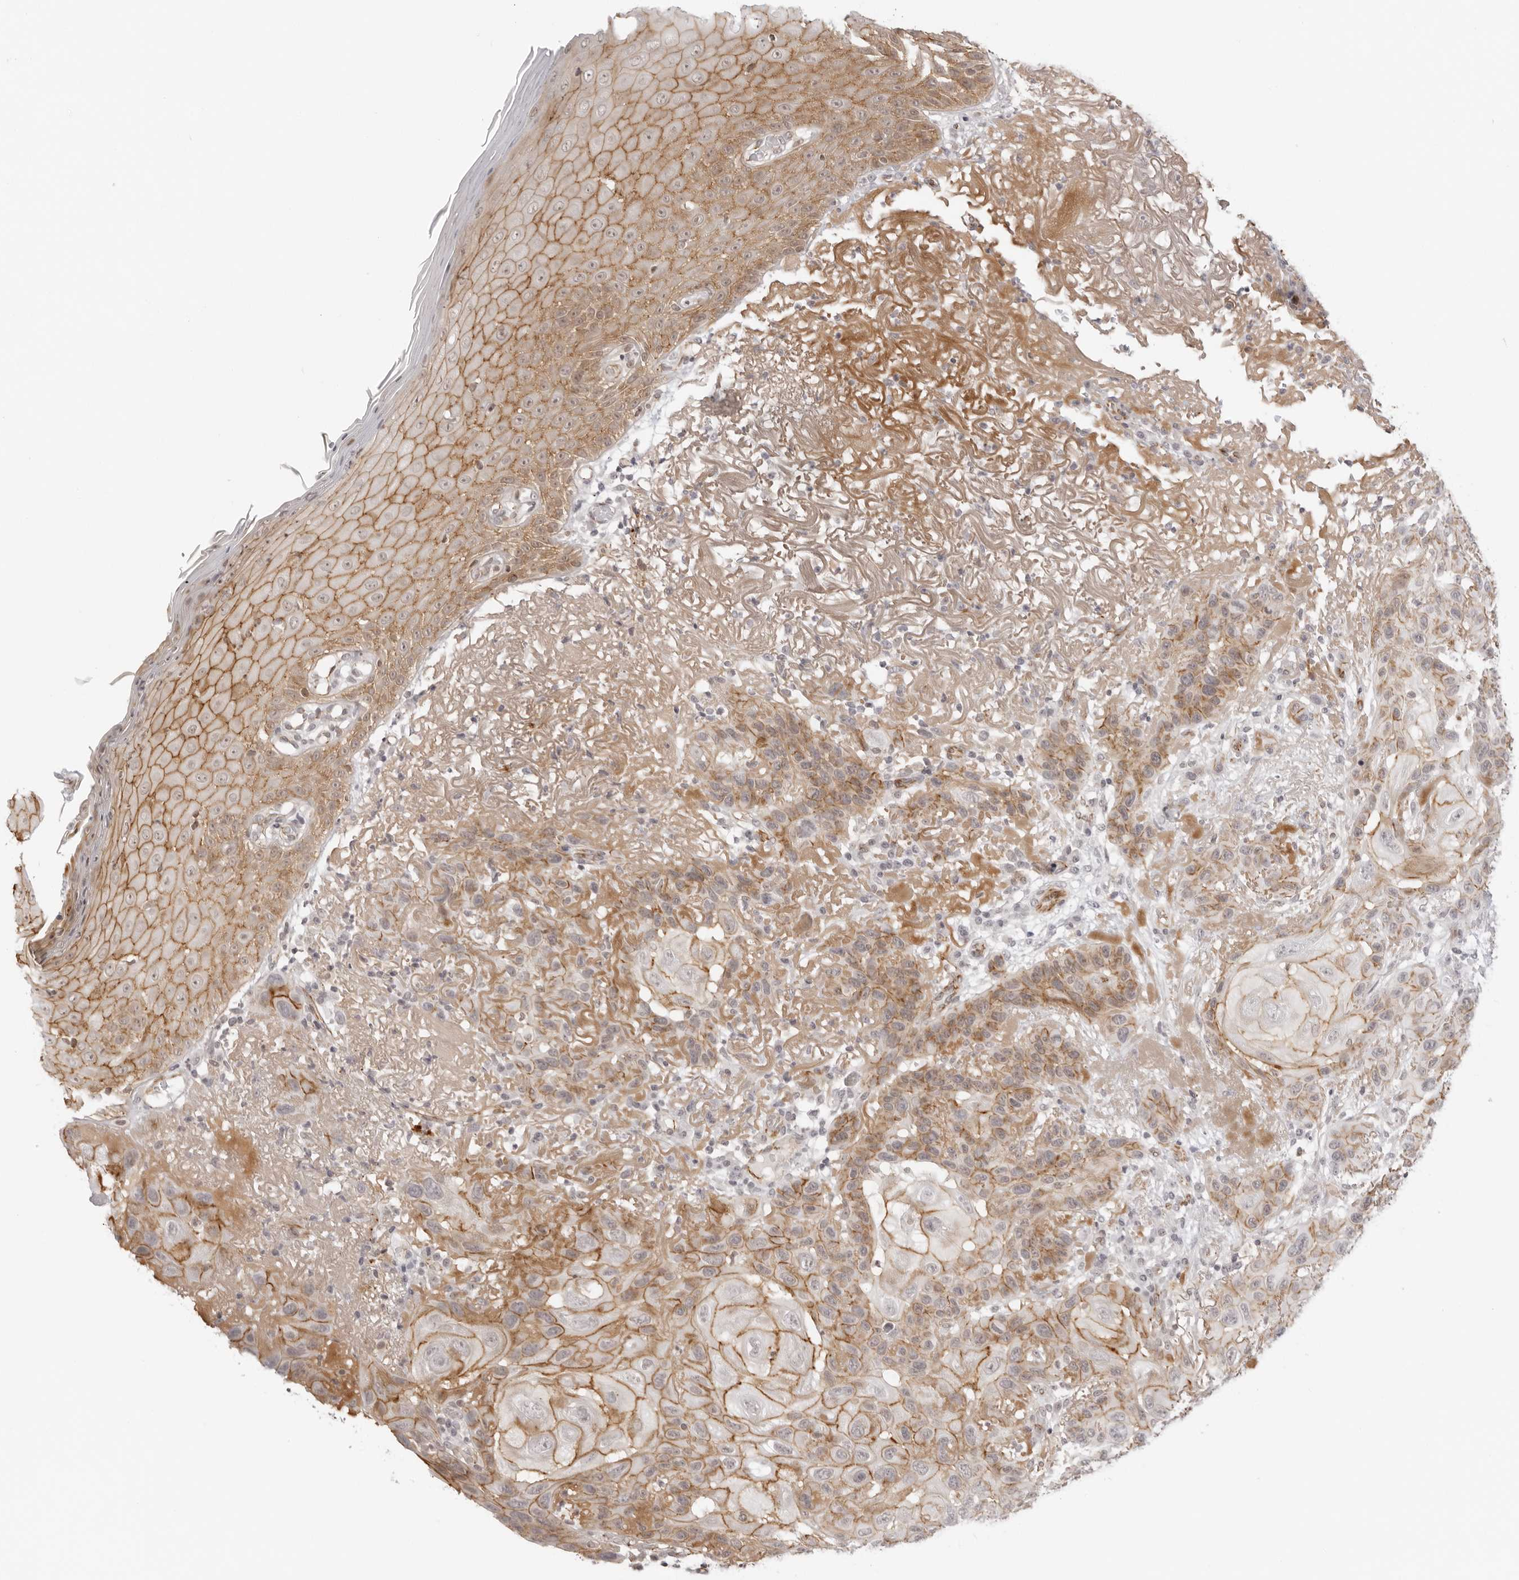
{"staining": {"intensity": "moderate", "quantity": ">75%", "location": "cytoplasmic/membranous"}, "tissue": "skin cancer", "cell_type": "Tumor cells", "image_type": "cancer", "snomed": [{"axis": "morphology", "description": "Normal tissue, NOS"}, {"axis": "morphology", "description": "Squamous cell carcinoma, NOS"}, {"axis": "topography", "description": "Skin"}], "caption": "Immunohistochemical staining of squamous cell carcinoma (skin) shows medium levels of moderate cytoplasmic/membranous protein staining in about >75% of tumor cells. Ihc stains the protein in brown and the nuclei are stained blue.", "gene": "TRAPPC3", "patient": {"sex": "female", "age": 96}}